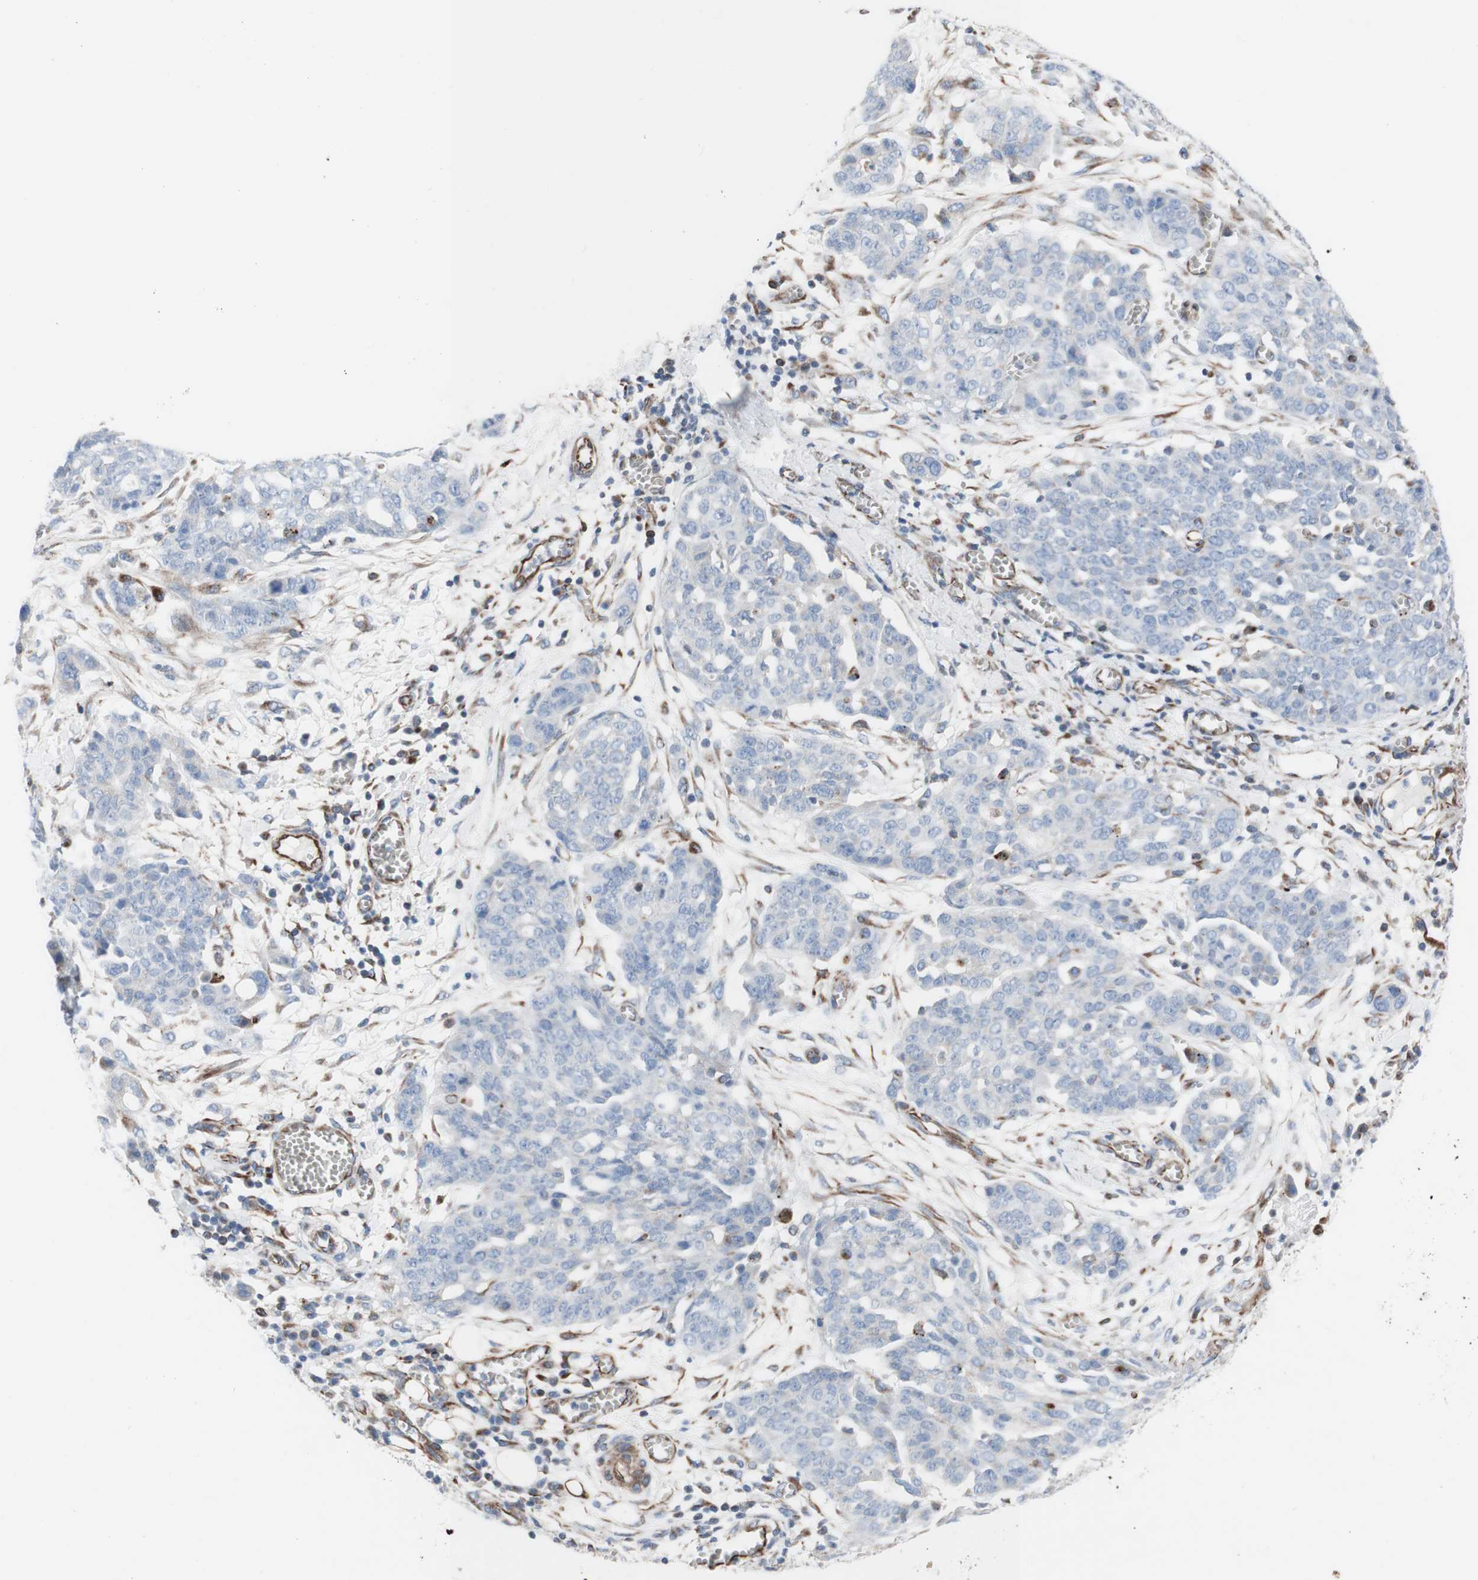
{"staining": {"intensity": "weak", "quantity": "<25%", "location": "cytoplasmic/membranous"}, "tissue": "ovarian cancer", "cell_type": "Tumor cells", "image_type": "cancer", "snomed": [{"axis": "morphology", "description": "Cystadenocarcinoma, serous, NOS"}, {"axis": "topography", "description": "Soft tissue"}, {"axis": "topography", "description": "Ovary"}], "caption": "DAB (3,3'-diaminobenzidine) immunohistochemical staining of human serous cystadenocarcinoma (ovarian) displays no significant expression in tumor cells.", "gene": "AGPAT5", "patient": {"sex": "female", "age": 57}}